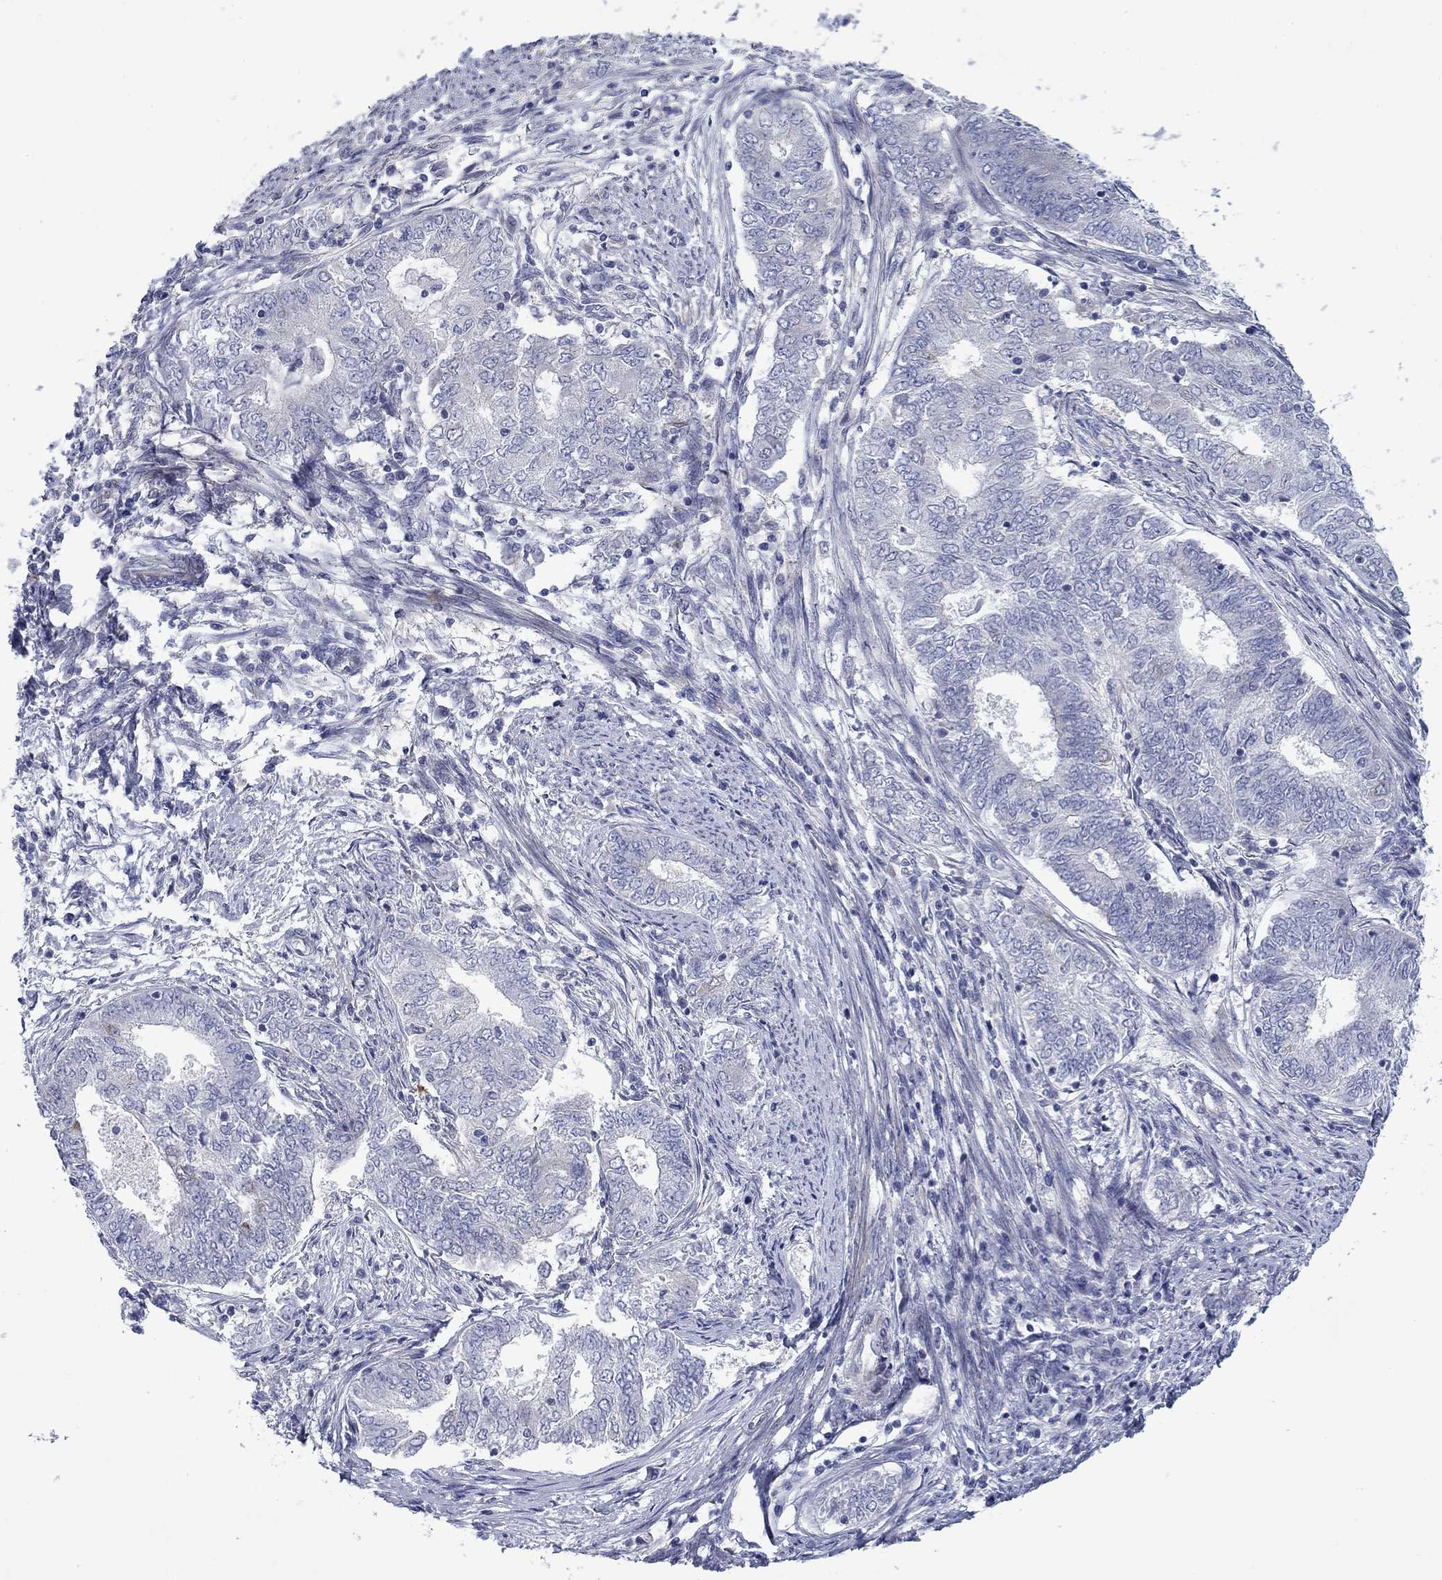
{"staining": {"intensity": "negative", "quantity": "none", "location": "none"}, "tissue": "endometrial cancer", "cell_type": "Tumor cells", "image_type": "cancer", "snomed": [{"axis": "morphology", "description": "Adenocarcinoma, NOS"}, {"axis": "topography", "description": "Endometrium"}], "caption": "Immunohistochemistry (IHC) image of human endometrial cancer (adenocarcinoma) stained for a protein (brown), which demonstrates no positivity in tumor cells. (Brightfield microscopy of DAB IHC at high magnification).", "gene": "FXR1", "patient": {"sex": "female", "age": 62}}